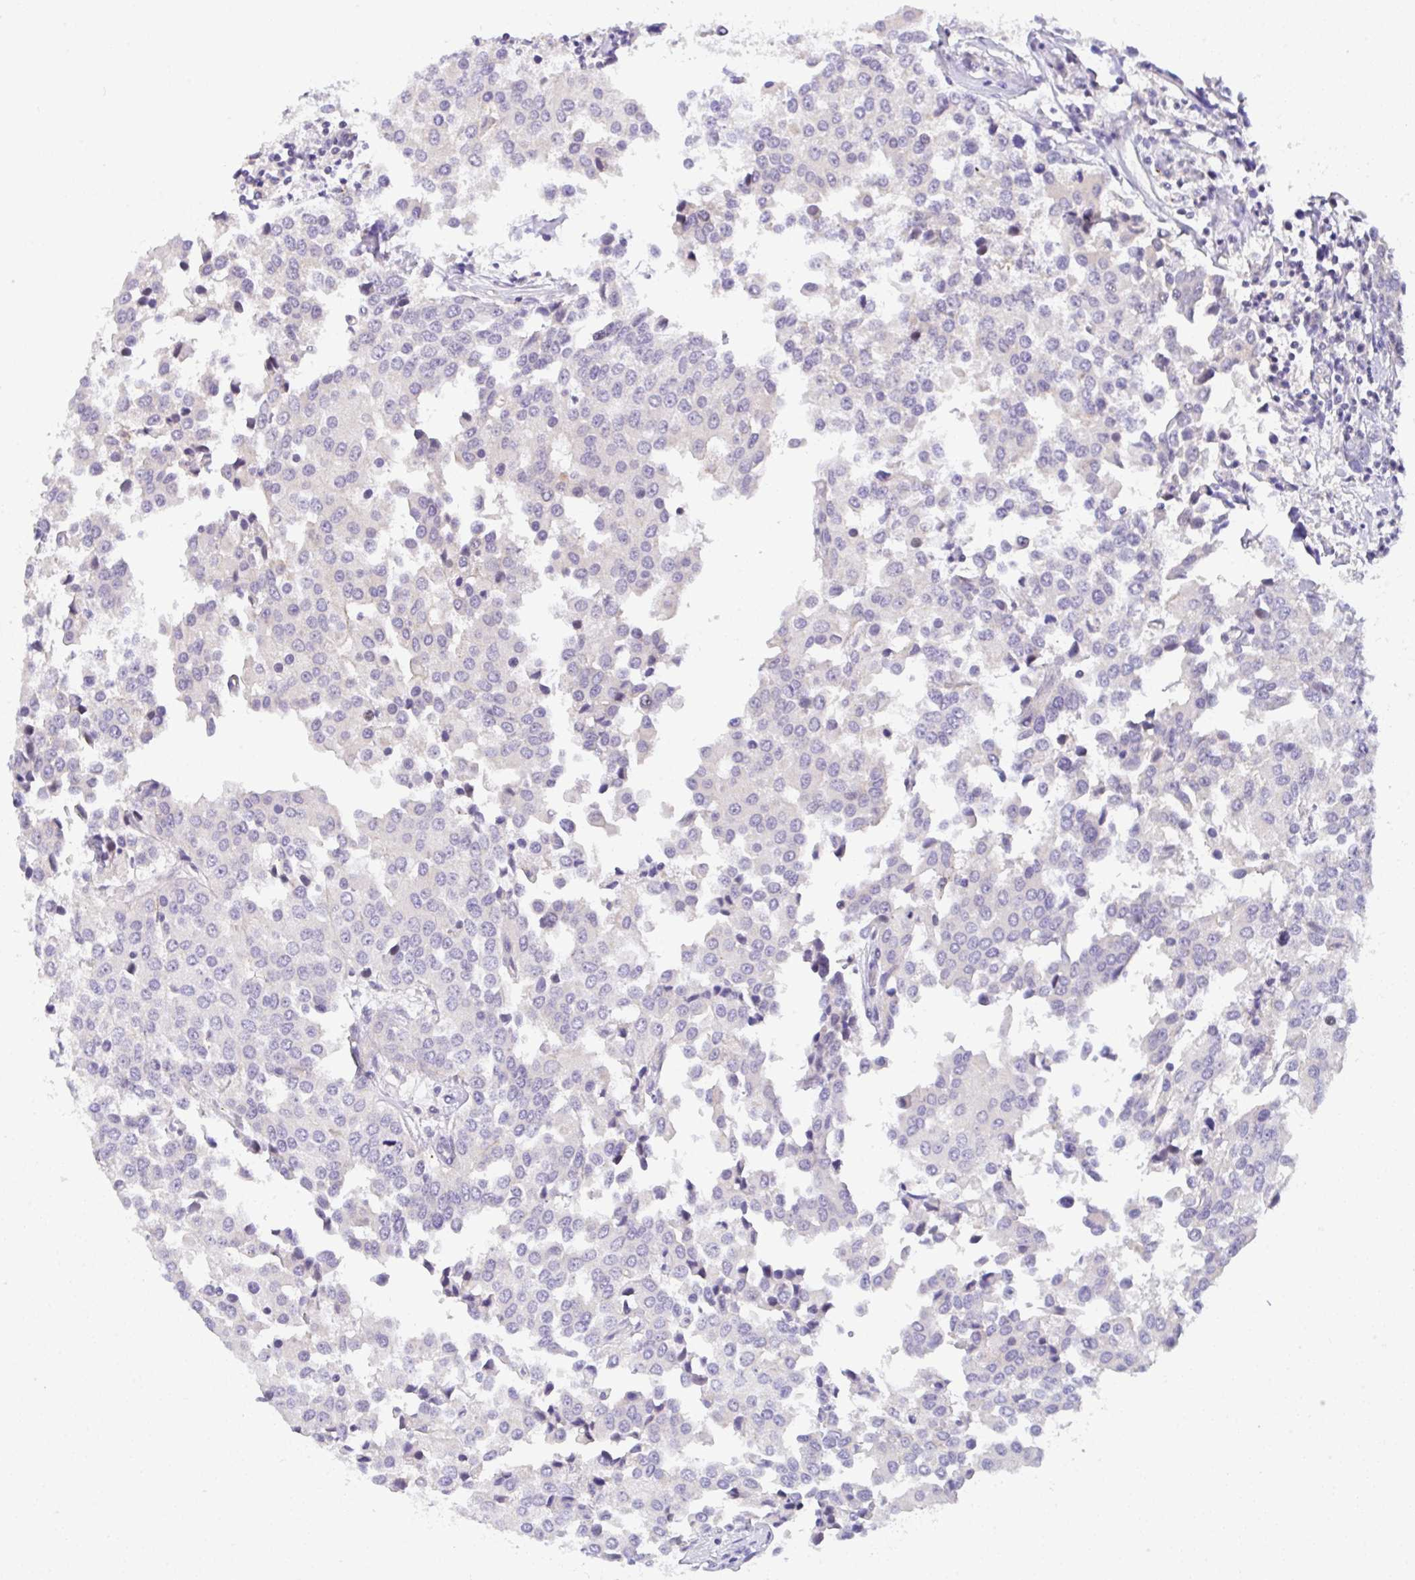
{"staining": {"intensity": "negative", "quantity": "none", "location": "none"}, "tissue": "breast cancer", "cell_type": "Tumor cells", "image_type": "cancer", "snomed": [{"axis": "morphology", "description": "Duct carcinoma"}, {"axis": "topography", "description": "Breast"}], "caption": "The immunohistochemistry photomicrograph has no significant staining in tumor cells of breast cancer tissue.", "gene": "CGNL1", "patient": {"sex": "female", "age": 80}}